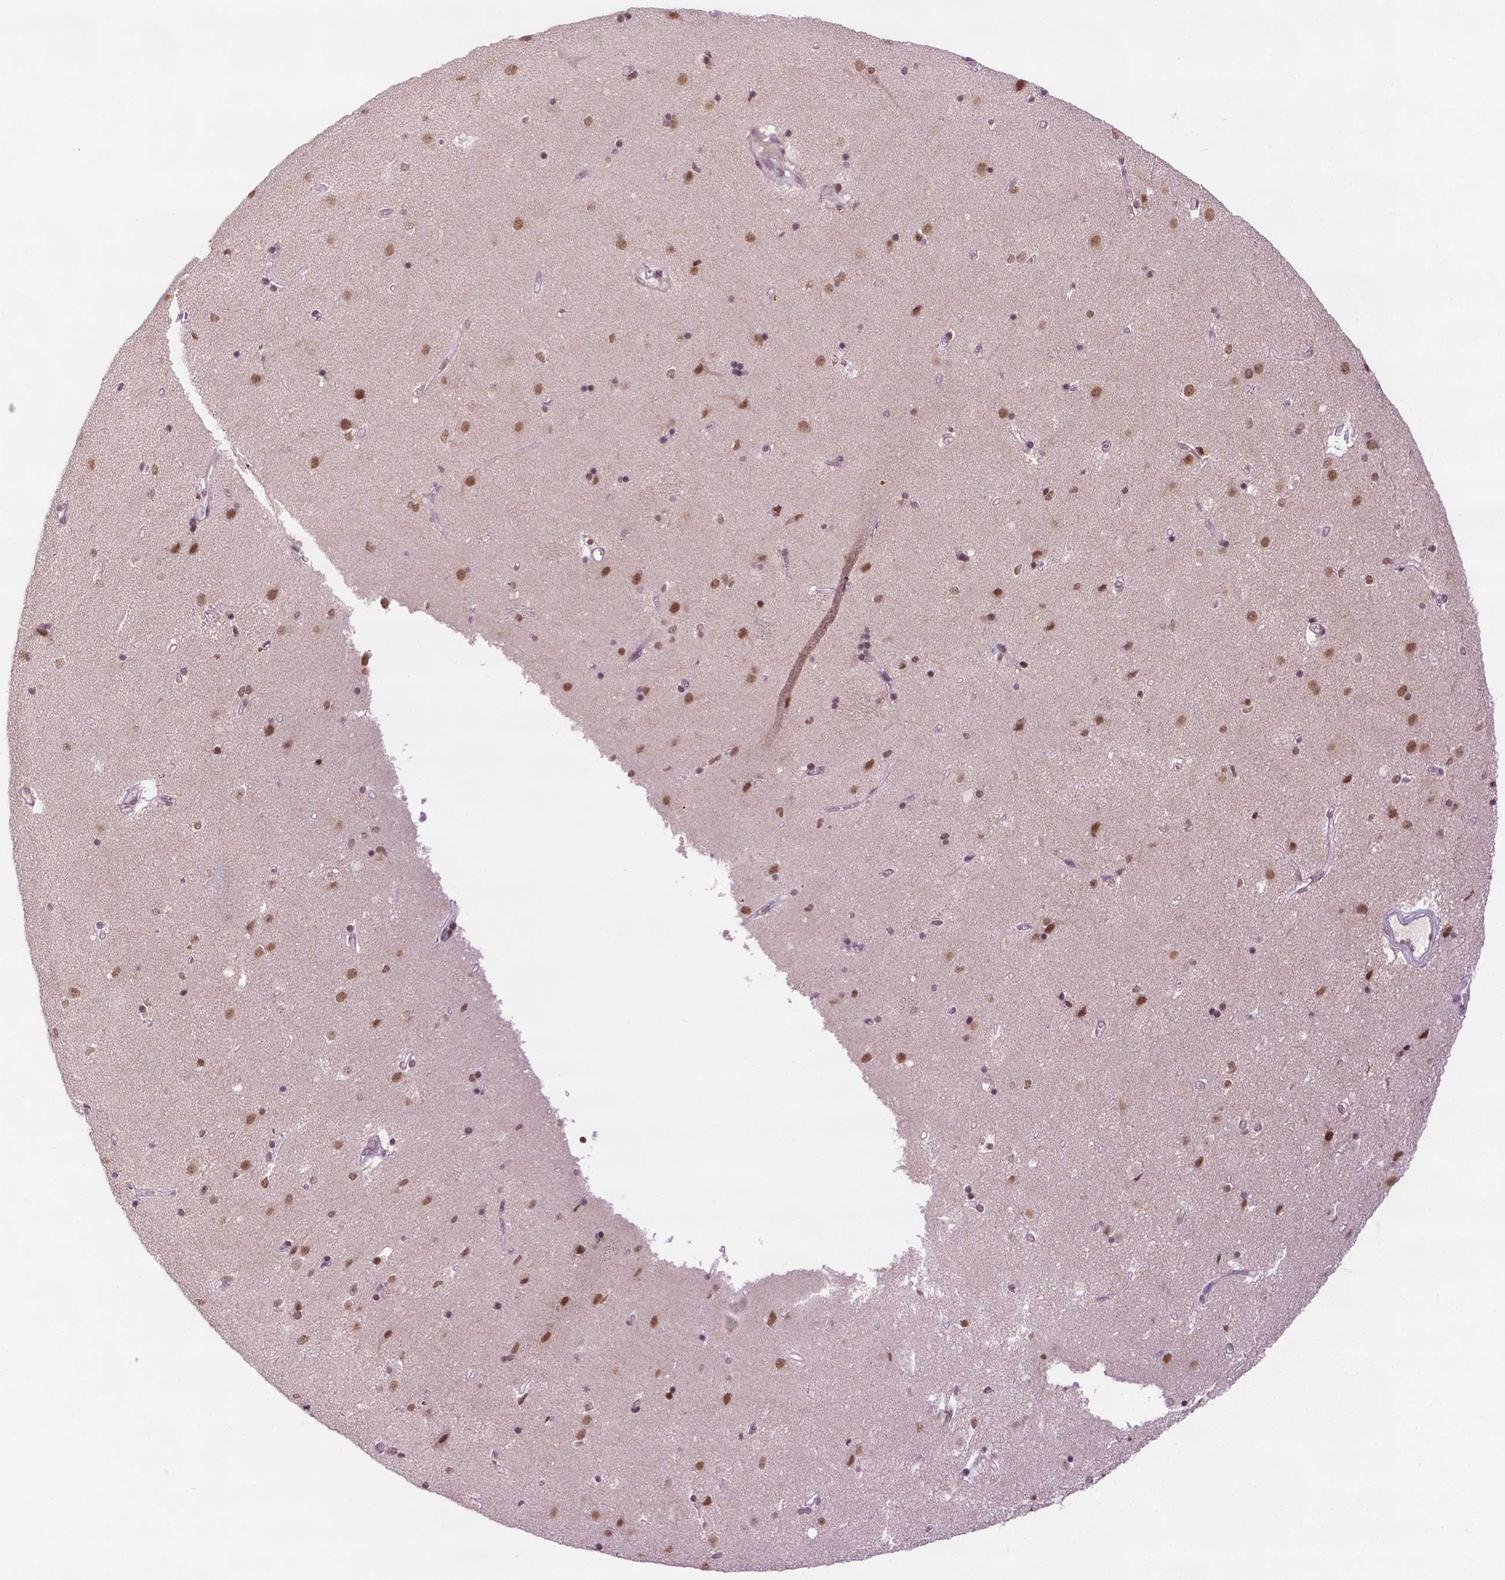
{"staining": {"intensity": "moderate", "quantity": "<25%", "location": "nuclear"}, "tissue": "caudate", "cell_type": "Glial cells", "image_type": "normal", "snomed": [{"axis": "morphology", "description": "Normal tissue, NOS"}, {"axis": "topography", "description": "Lateral ventricle wall"}], "caption": "Caudate stained with IHC shows moderate nuclear positivity in about <25% of glial cells. Nuclei are stained in blue.", "gene": "UBQLN4", "patient": {"sex": "female", "age": 71}}